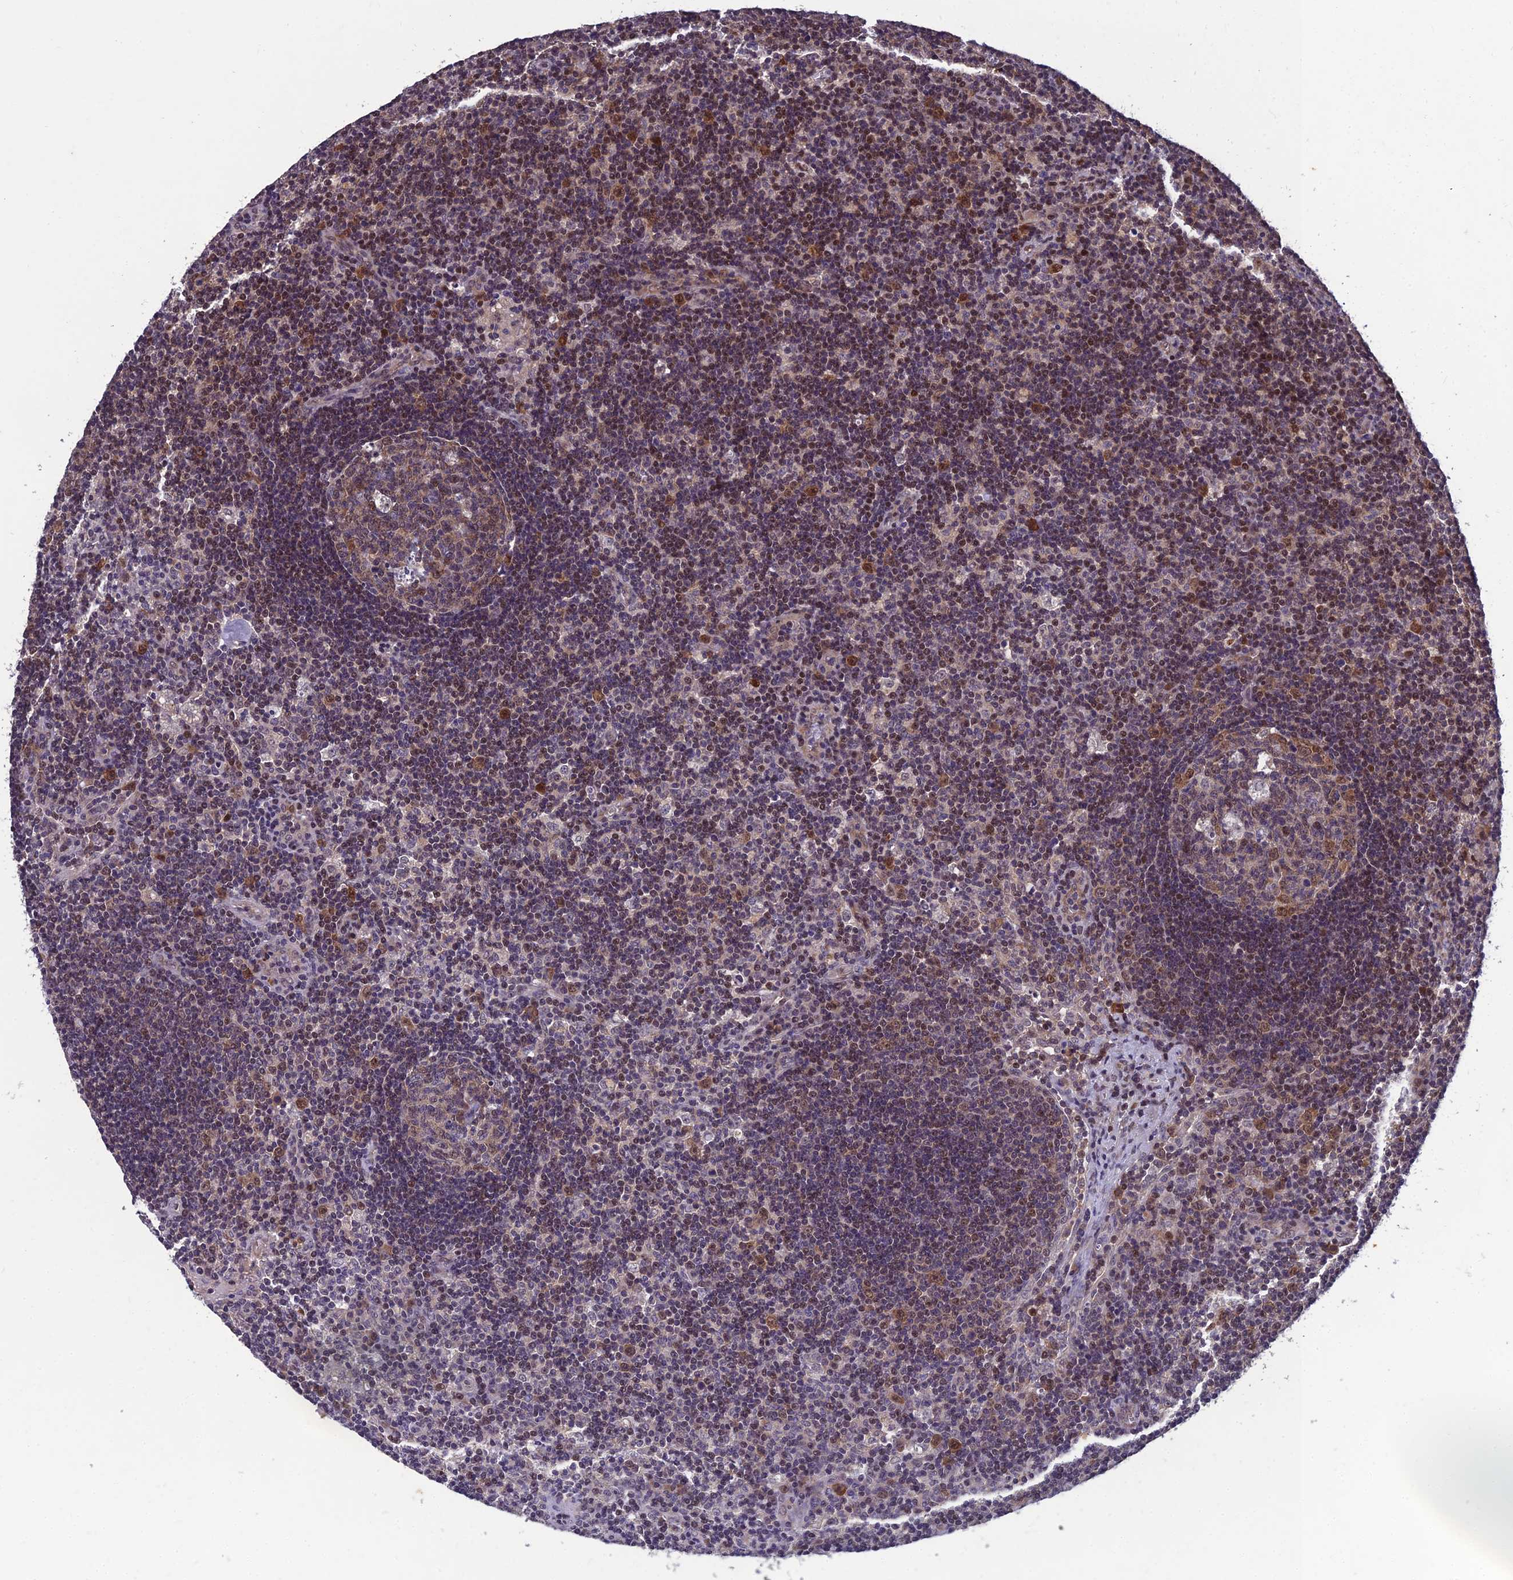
{"staining": {"intensity": "moderate", "quantity": "<25%", "location": "cytoplasmic/membranous,nuclear"}, "tissue": "lymph node", "cell_type": "Germinal center cells", "image_type": "normal", "snomed": [{"axis": "morphology", "description": "Normal tissue, NOS"}, {"axis": "topography", "description": "Lymph node"}], "caption": "Protein expression analysis of benign lymph node displays moderate cytoplasmic/membranous,nuclear staining in about <25% of germinal center cells. Nuclei are stained in blue.", "gene": "GRWD1", "patient": {"sex": "male", "age": 58}}